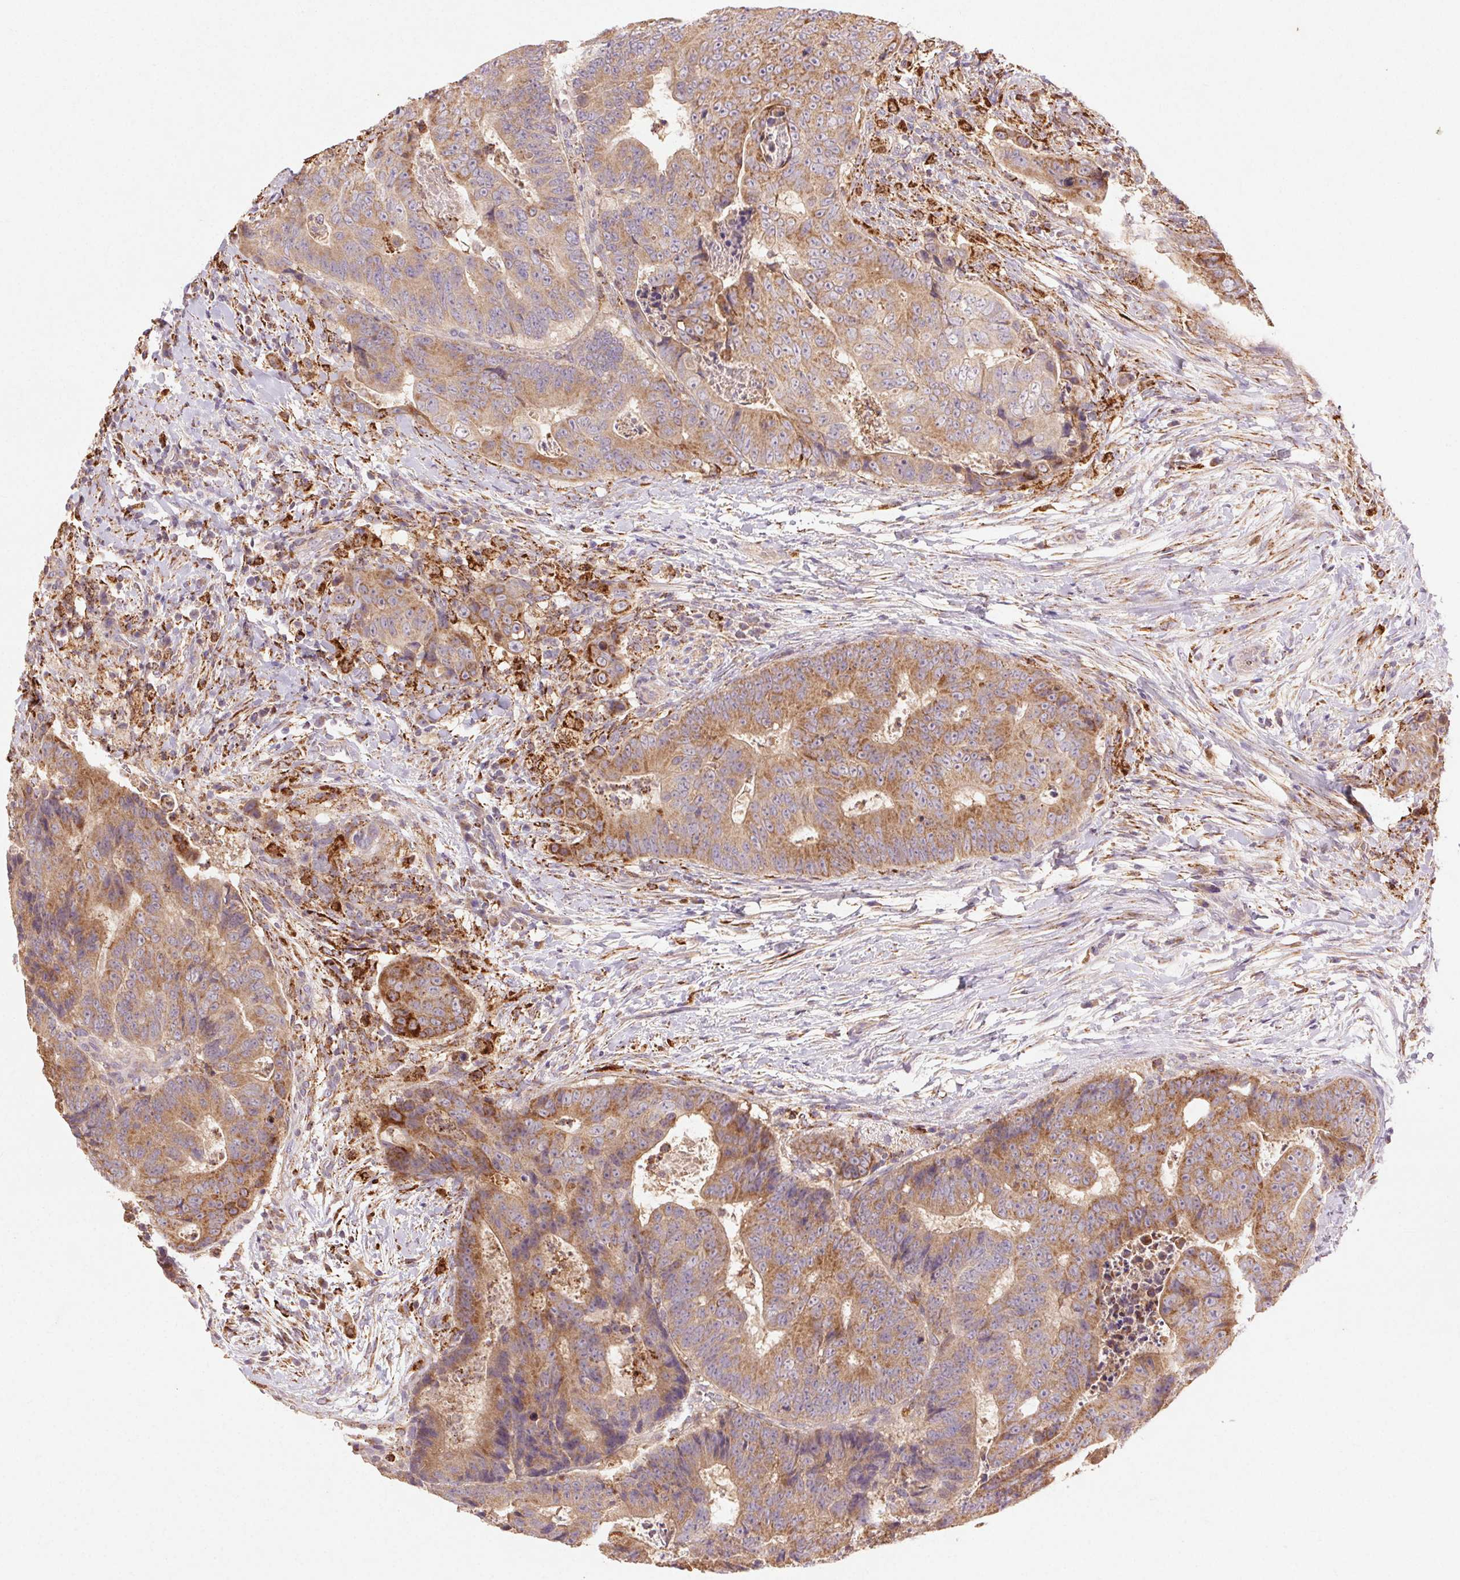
{"staining": {"intensity": "moderate", "quantity": ">75%", "location": "cytoplasmic/membranous"}, "tissue": "colorectal cancer", "cell_type": "Tumor cells", "image_type": "cancer", "snomed": [{"axis": "morphology", "description": "Adenocarcinoma, NOS"}, {"axis": "topography", "description": "Colon"}], "caption": "Immunohistochemistry (IHC) of human colorectal cancer displays medium levels of moderate cytoplasmic/membranous staining in approximately >75% of tumor cells.", "gene": "FNBP1L", "patient": {"sex": "female", "age": 48}}